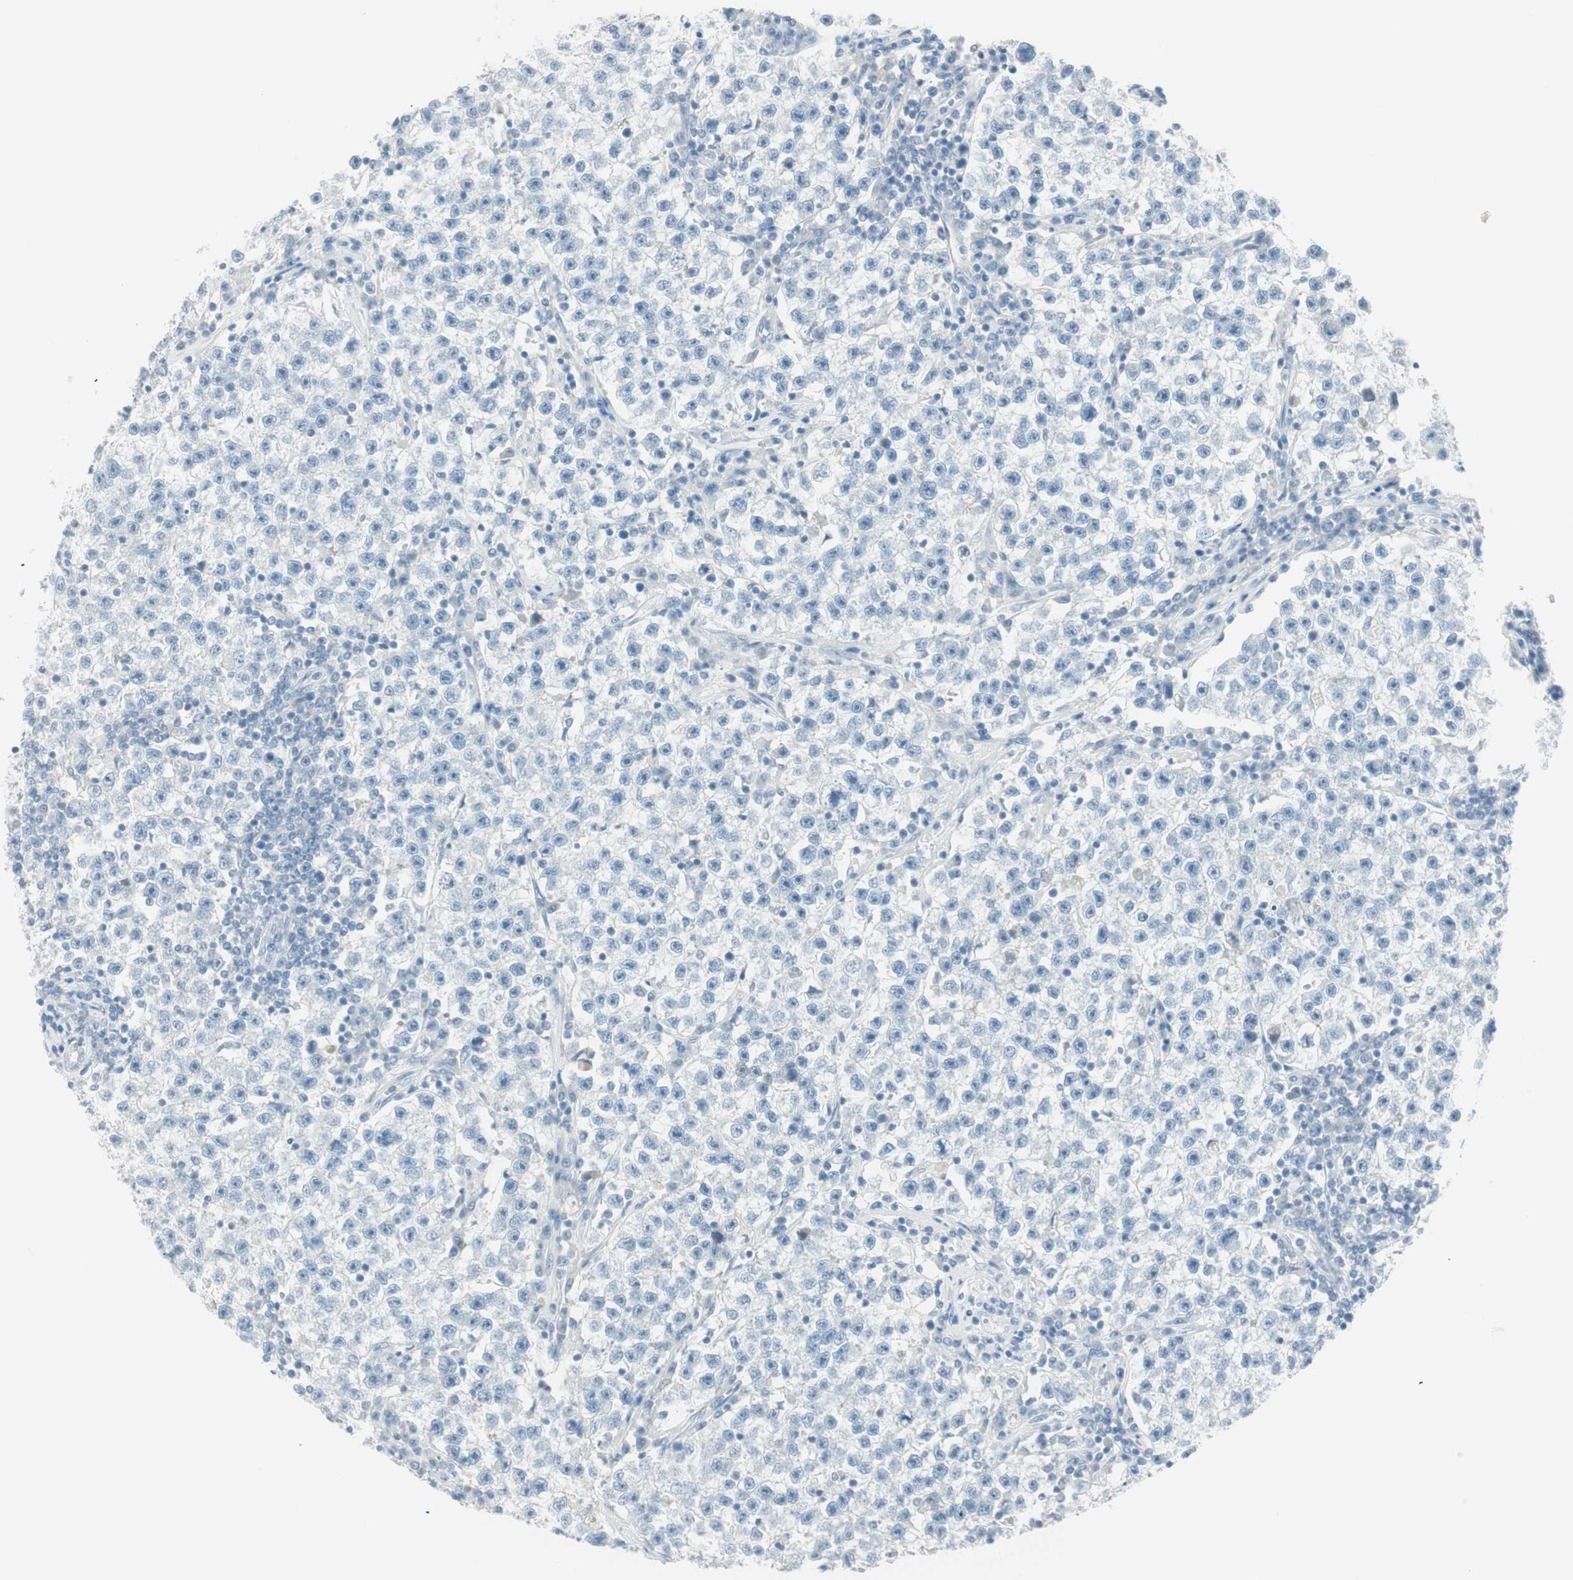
{"staining": {"intensity": "negative", "quantity": "none", "location": "none"}, "tissue": "testis cancer", "cell_type": "Tumor cells", "image_type": "cancer", "snomed": [{"axis": "morphology", "description": "Seminoma, NOS"}, {"axis": "topography", "description": "Testis"}], "caption": "Tumor cells are negative for protein expression in human seminoma (testis). The staining is performed using DAB brown chromogen with nuclei counter-stained in using hematoxylin.", "gene": "ITLN2", "patient": {"sex": "male", "age": 22}}